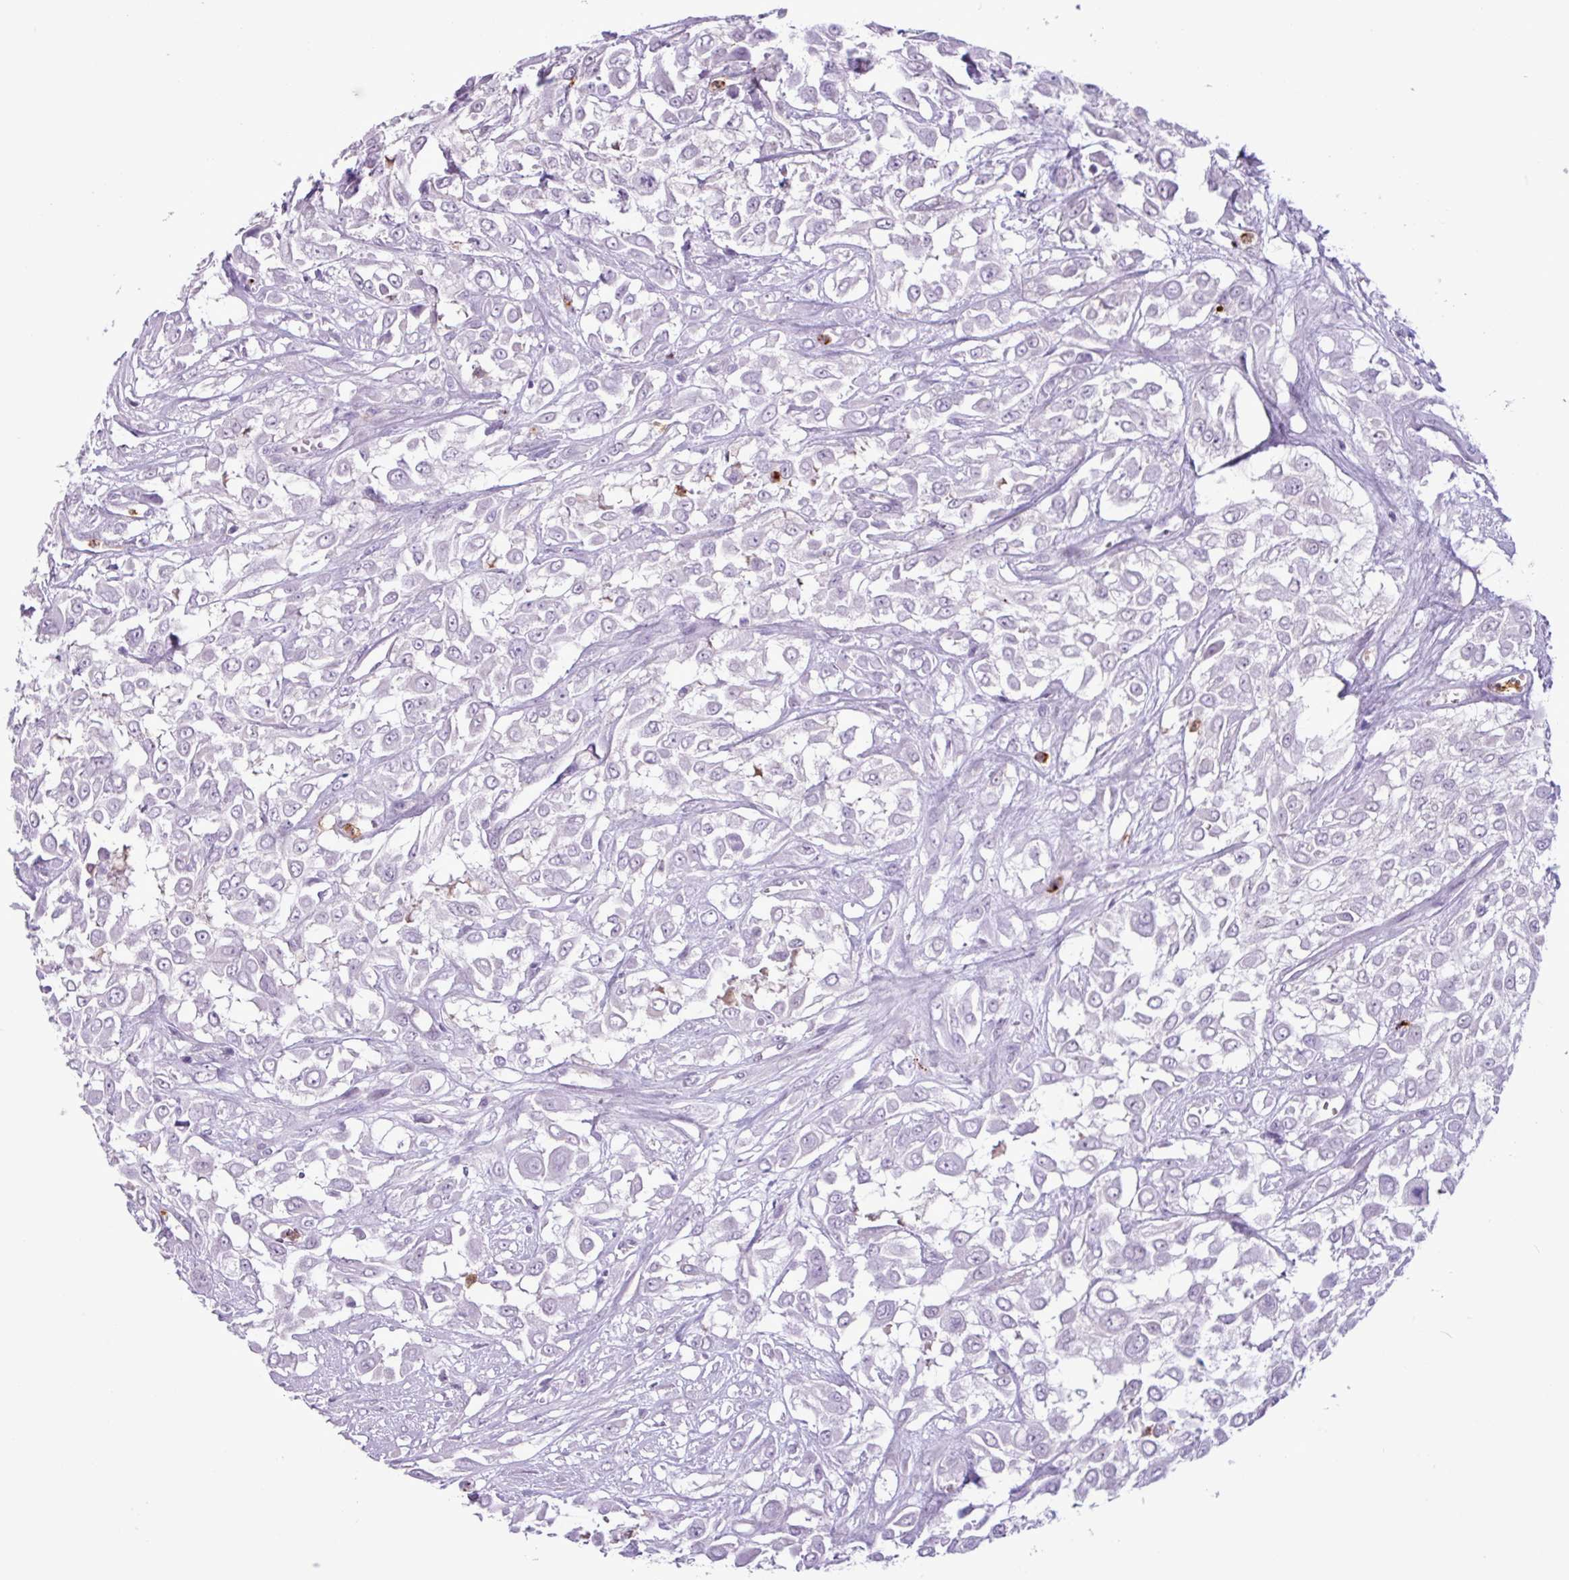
{"staining": {"intensity": "negative", "quantity": "none", "location": "none"}, "tissue": "urothelial cancer", "cell_type": "Tumor cells", "image_type": "cancer", "snomed": [{"axis": "morphology", "description": "Urothelial carcinoma, High grade"}, {"axis": "topography", "description": "Urinary bladder"}], "caption": "Micrograph shows no protein expression in tumor cells of urothelial cancer tissue.", "gene": "TMEM178A", "patient": {"sex": "male", "age": 57}}